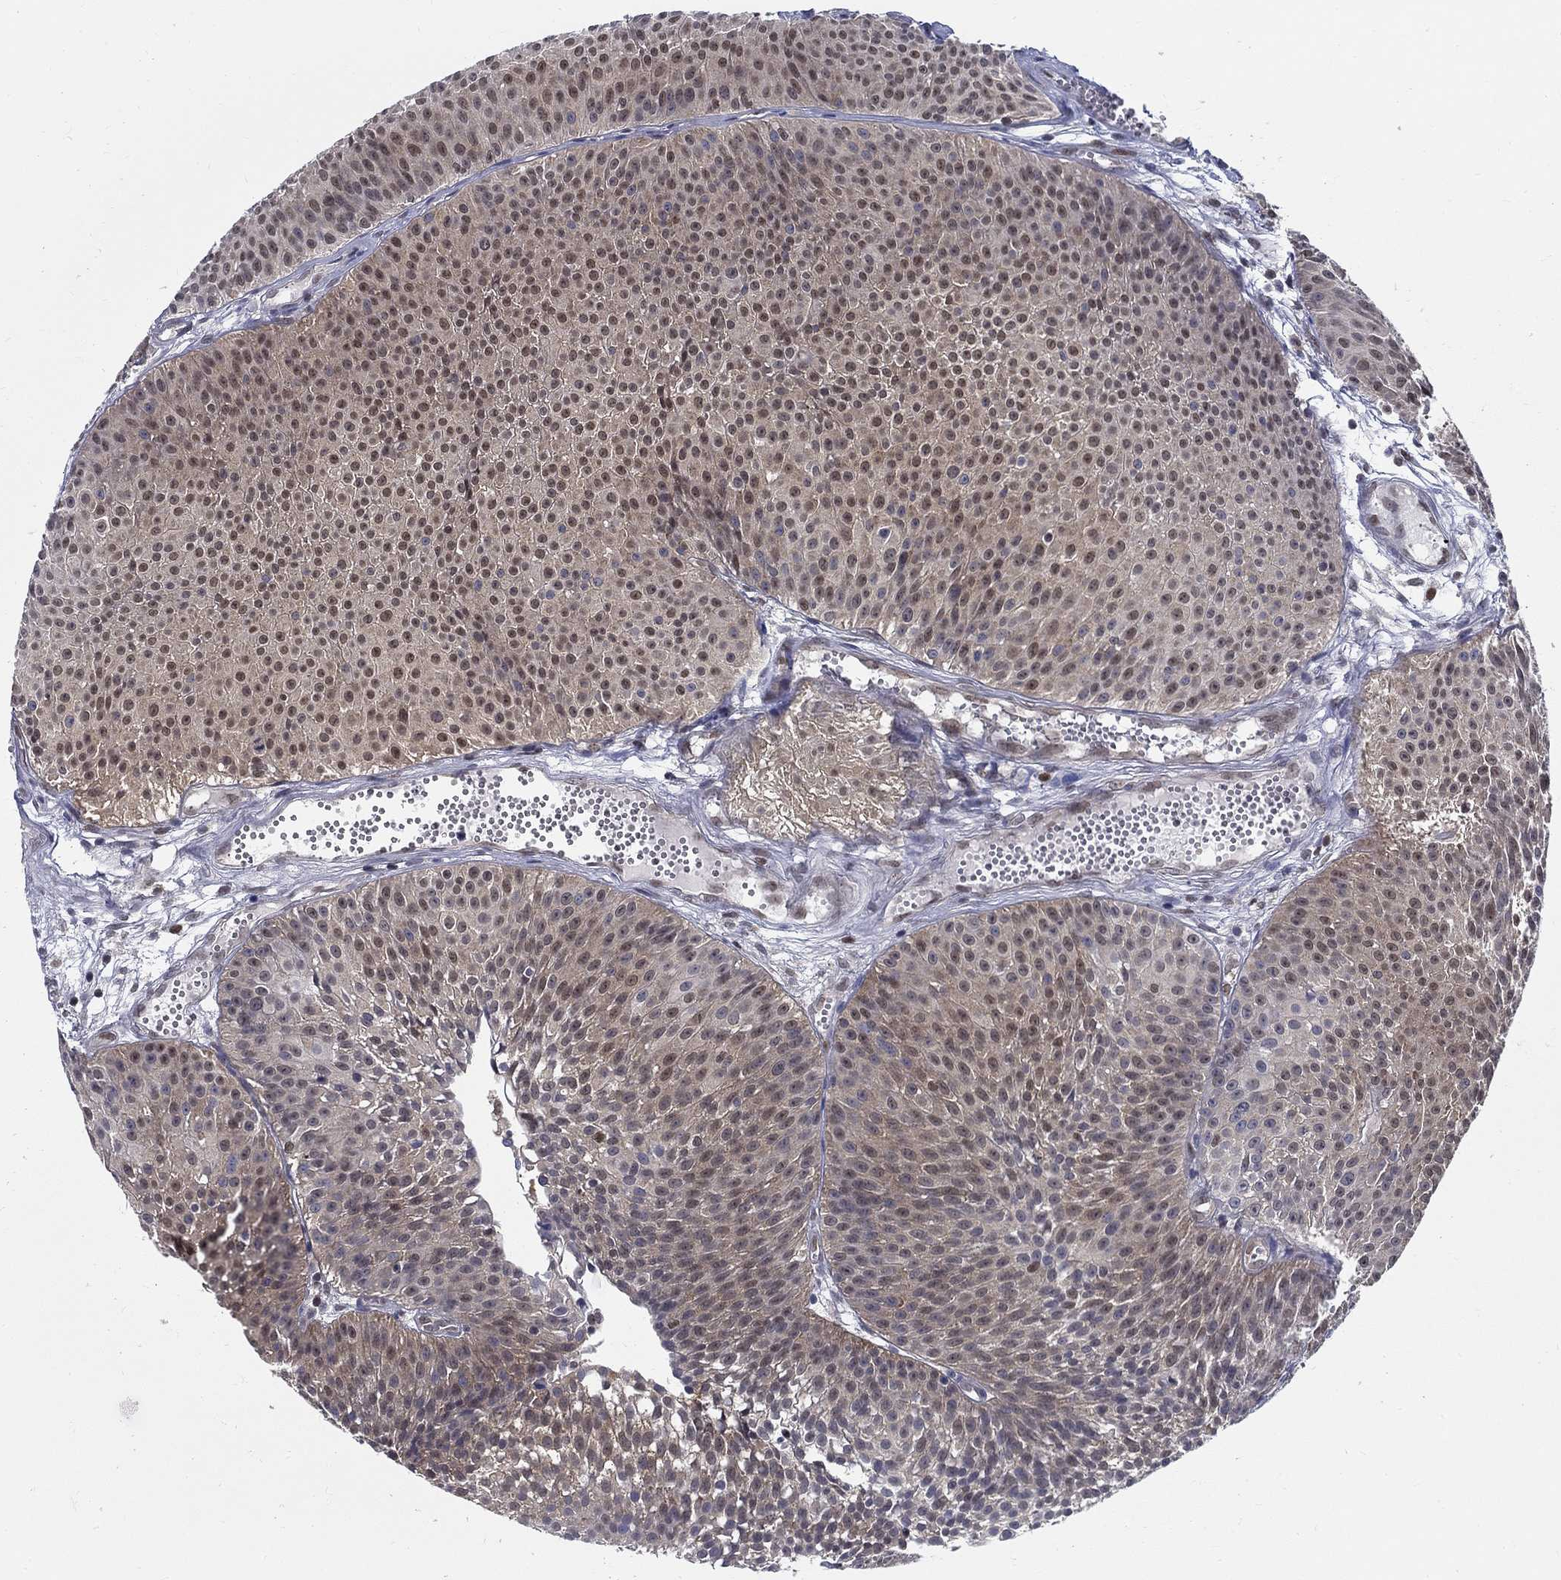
{"staining": {"intensity": "weak", "quantity": "<25%", "location": "cytoplasmic/membranous,nuclear"}, "tissue": "urothelial cancer", "cell_type": "Tumor cells", "image_type": "cancer", "snomed": [{"axis": "morphology", "description": "Urothelial carcinoma, Low grade"}, {"axis": "topography", "description": "Urinary bladder"}], "caption": "Urothelial cancer stained for a protein using immunohistochemistry displays no positivity tumor cells.", "gene": "ZNF594", "patient": {"sex": "male", "age": 63}}